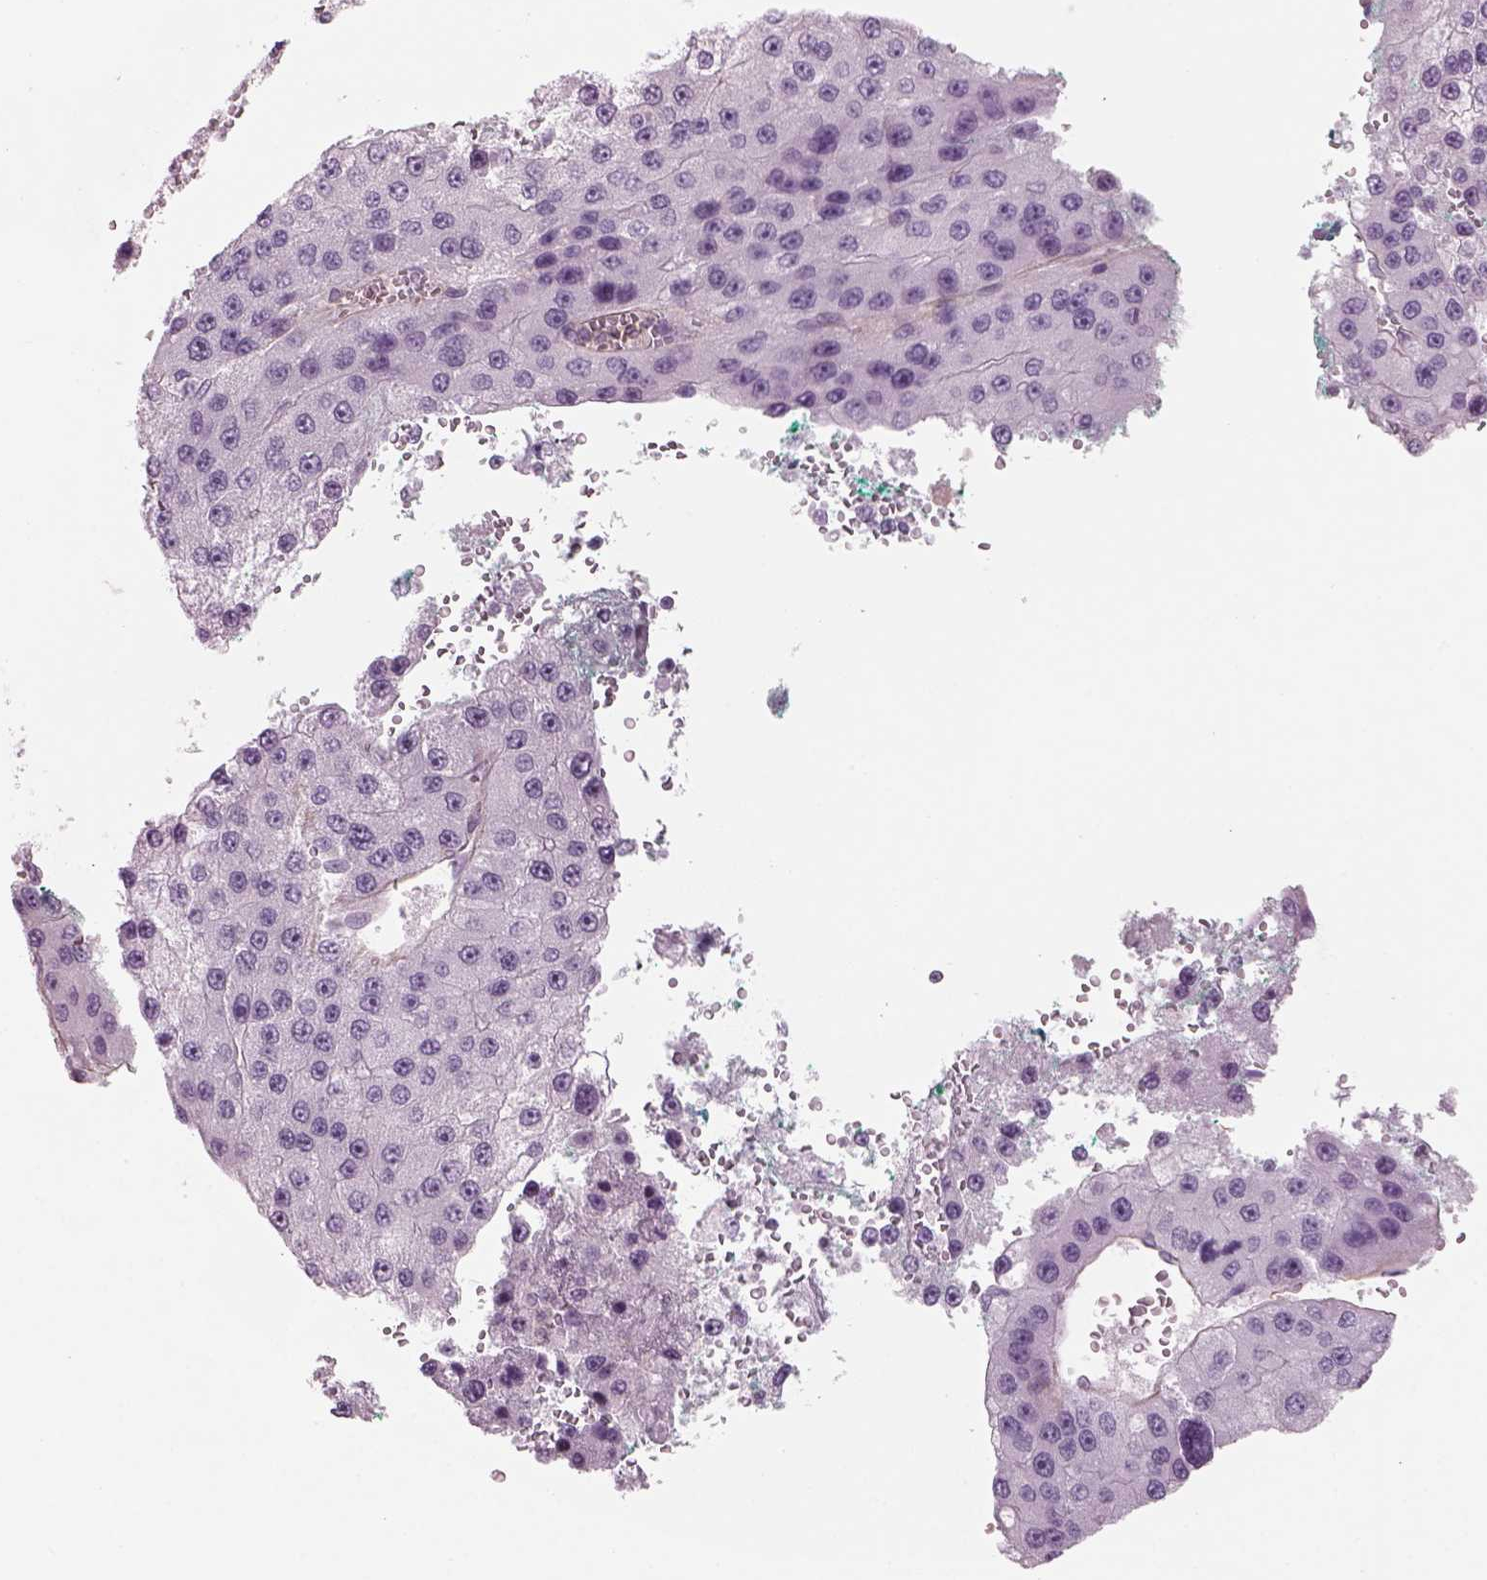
{"staining": {"intensity": "negative", "quantity": "none", "location": "none"}, "tissue": "liver cancer", "cell_type": "Tumor cells", "image_type": "cancer", "snomed": [{"axis": "morphology", "description": "Carcinoma, Hepatocellular, NOS"}, {"axis": "topography", "description": "Liver"}], "caption": "Immunohistochemistry of hepatocellular carcinoma (liver) demonstrates no expression in tumor cells. The staining was performed using DAB to visualize the protein expression in brown, while the nuclei were stained in blue with hematoxylin (Magnification: 20x).", "gene": "SLC1A7", "patient": {"sex": "female", "age": 73}}